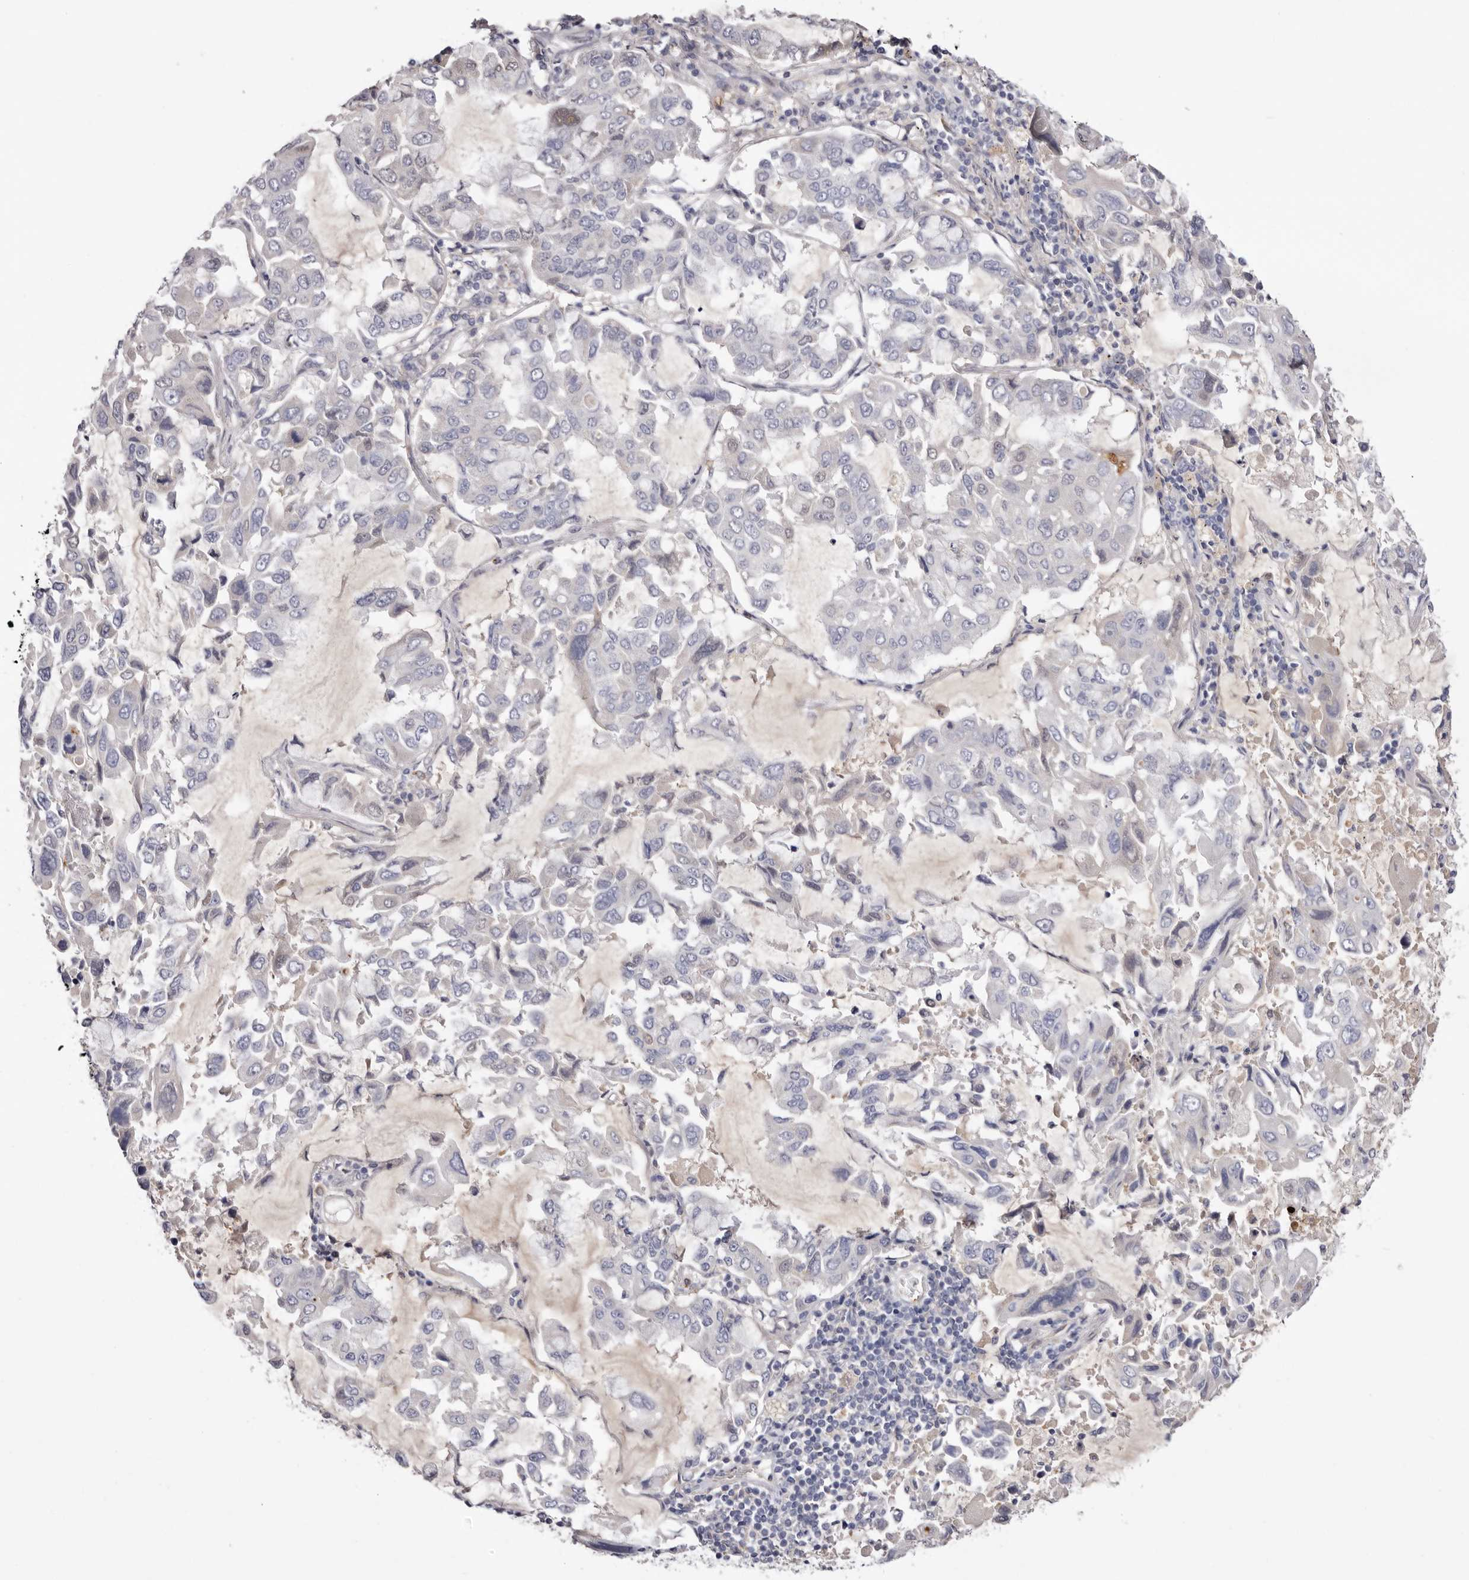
{"staining": {"intensity": "negative", "quantity": "none", "location": "none"}, "tissue": "lung cancer", "cell_type": "Tumor cells", "image_type": "cancer", "snomed": [{"axis": "morphology", "description": "Adenocarcinoma, NOS"}, {"axis": "topography", "description": "Lung"}], "caption": "IHC photomicrograph of lung cancer (adenocarcinoma) stained for a protein (brown), which exhibits no expression in tumor cells.", "gene": "LMLN", "patient": {"sex": "male", "age": 64}}